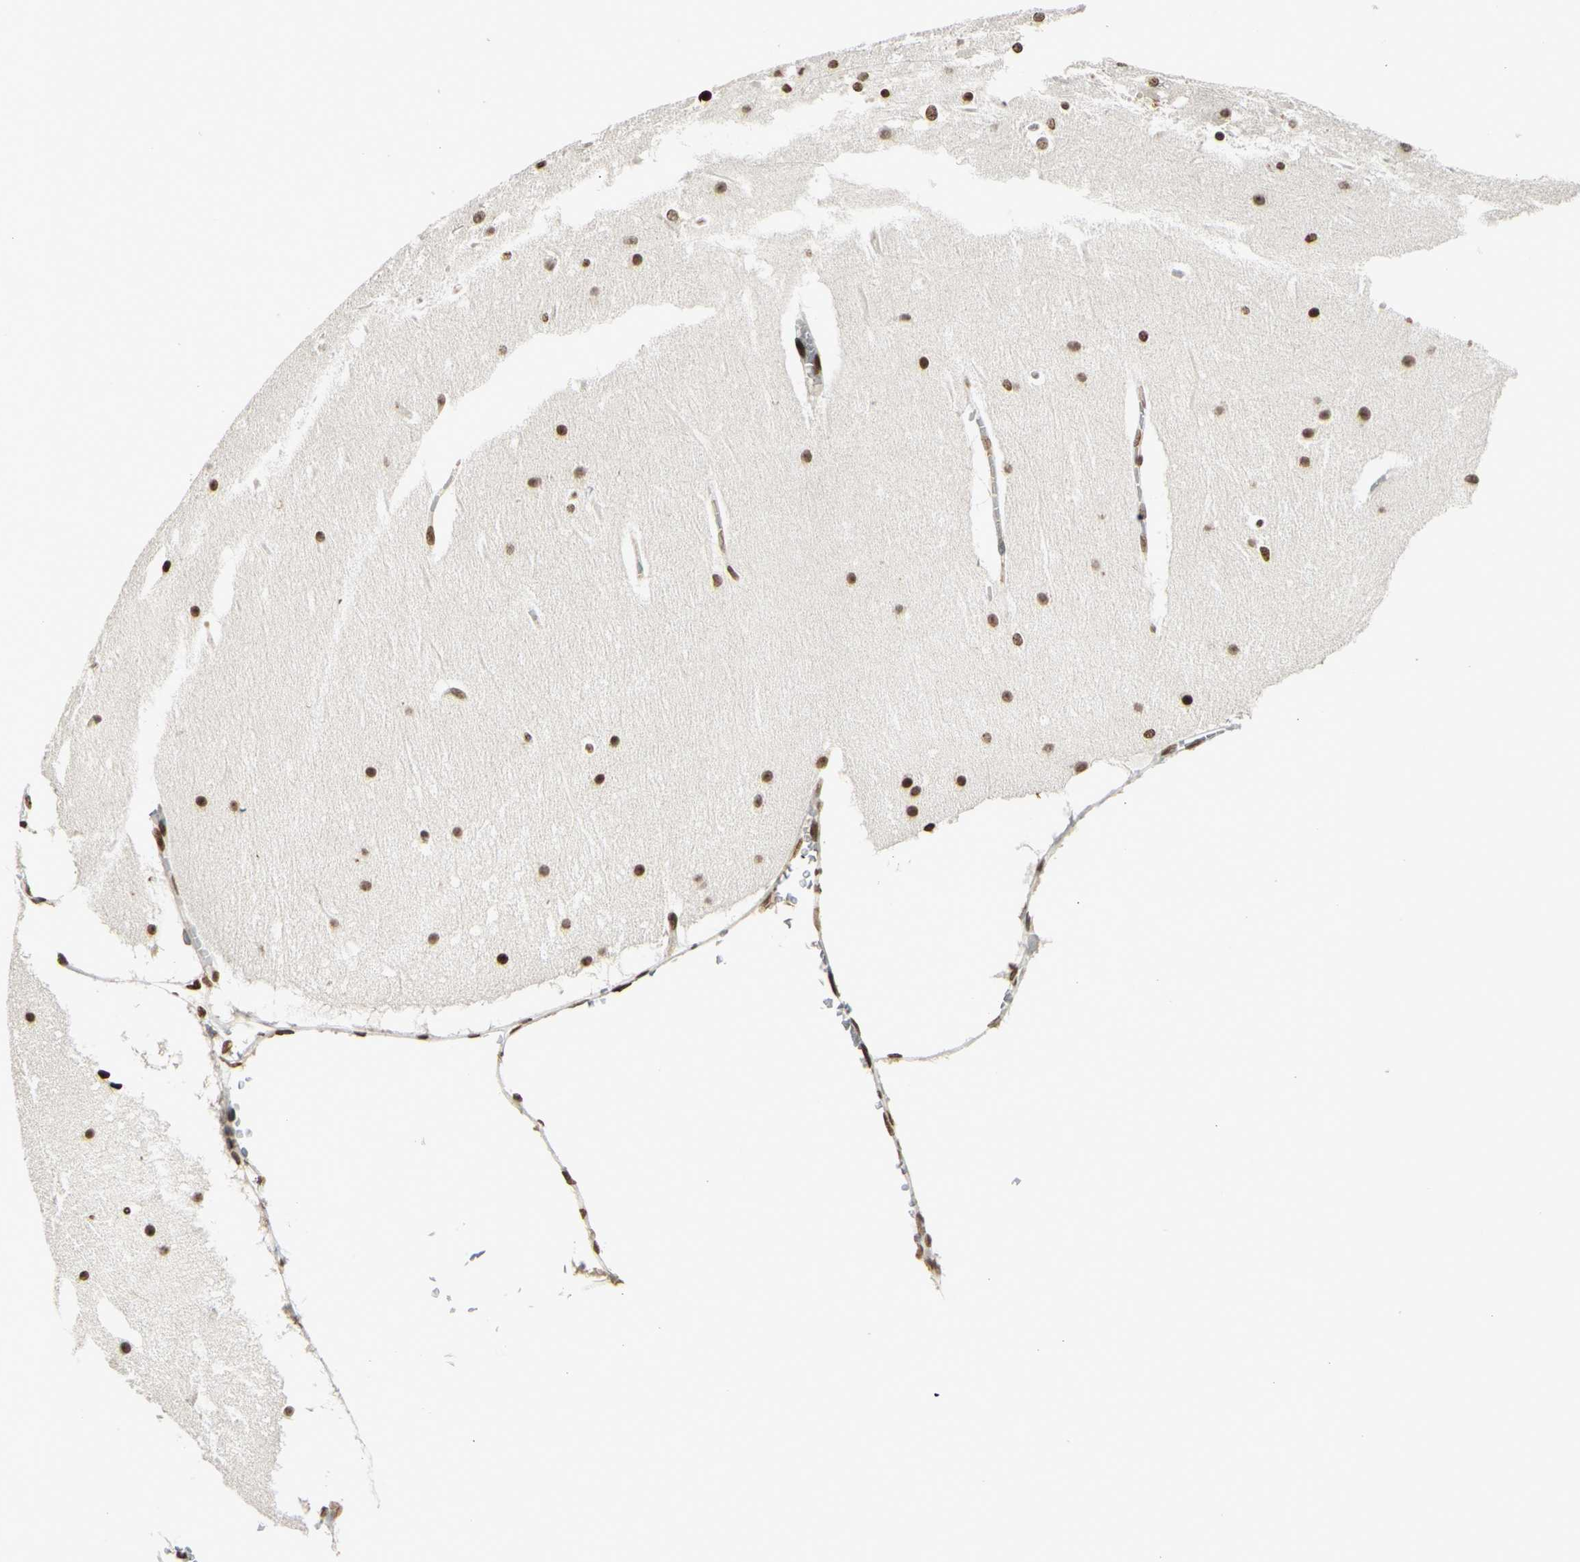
{"staining": {"intensity": "moderate", "quantity": ">75%", "location": "nuclear"}, "tissue": "cerebellum", "cell_type": "Cells in granular layer", "image_type": "normal", "snomed": [{"axis": "morphology", "description": "Normal tissue, NOS"}, {"axis": "topography", "description": "Cerebellum"}], "caption": "Immunohistochemical staining of benign human cerebellum displays medium levels of moderate nuclear positivity in about >75% of cells in granular layer. (Stains: DAB in brown, nuclei in blue, Microscopy: brightfield microscopy at high magnification).", "gene": "RORA", "patient": {"sex": "female", "age": 19}}